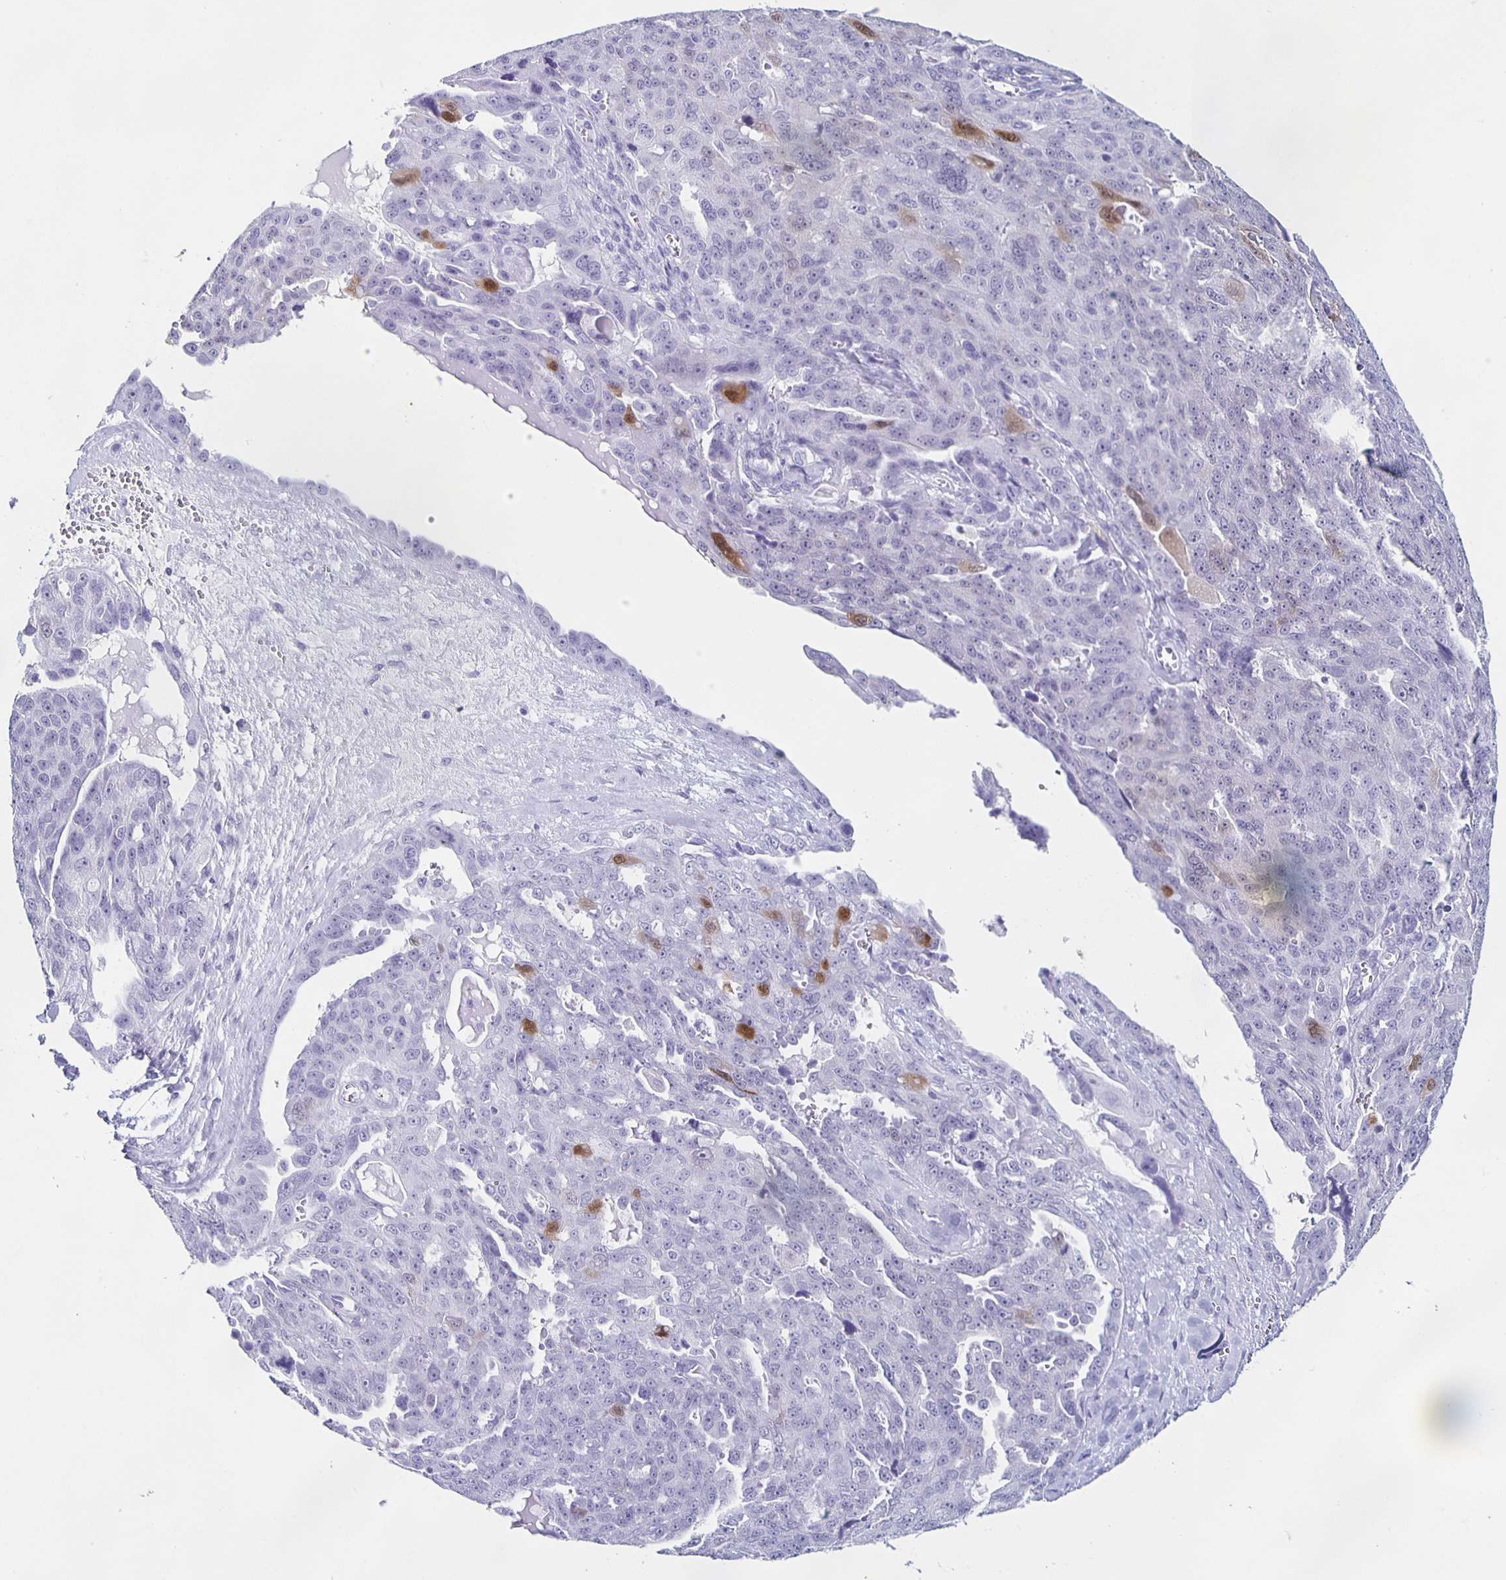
{"staining": {"intensity": "moderate", "quantity": "<25%", "location": "cytoplasmic/membranous,nuclear"}, "tissue": "ovarian cancer", "cell_type": "Tumor cells", "image_type": "cancer", "snomed": [{"axis": "morphology", "description": "Carcinoma, endometroid"}, {"axis": "topography", "description": "Ovary"}], "caption": "Brown immunohistochemical staining in human ovarian cancer reveals moderate cytoplasmic/membranous and nuclear positivity in approximately <25% of tumor cells.", "gene": "TPPP", "patient": {"sex": "female", "age": 70}}